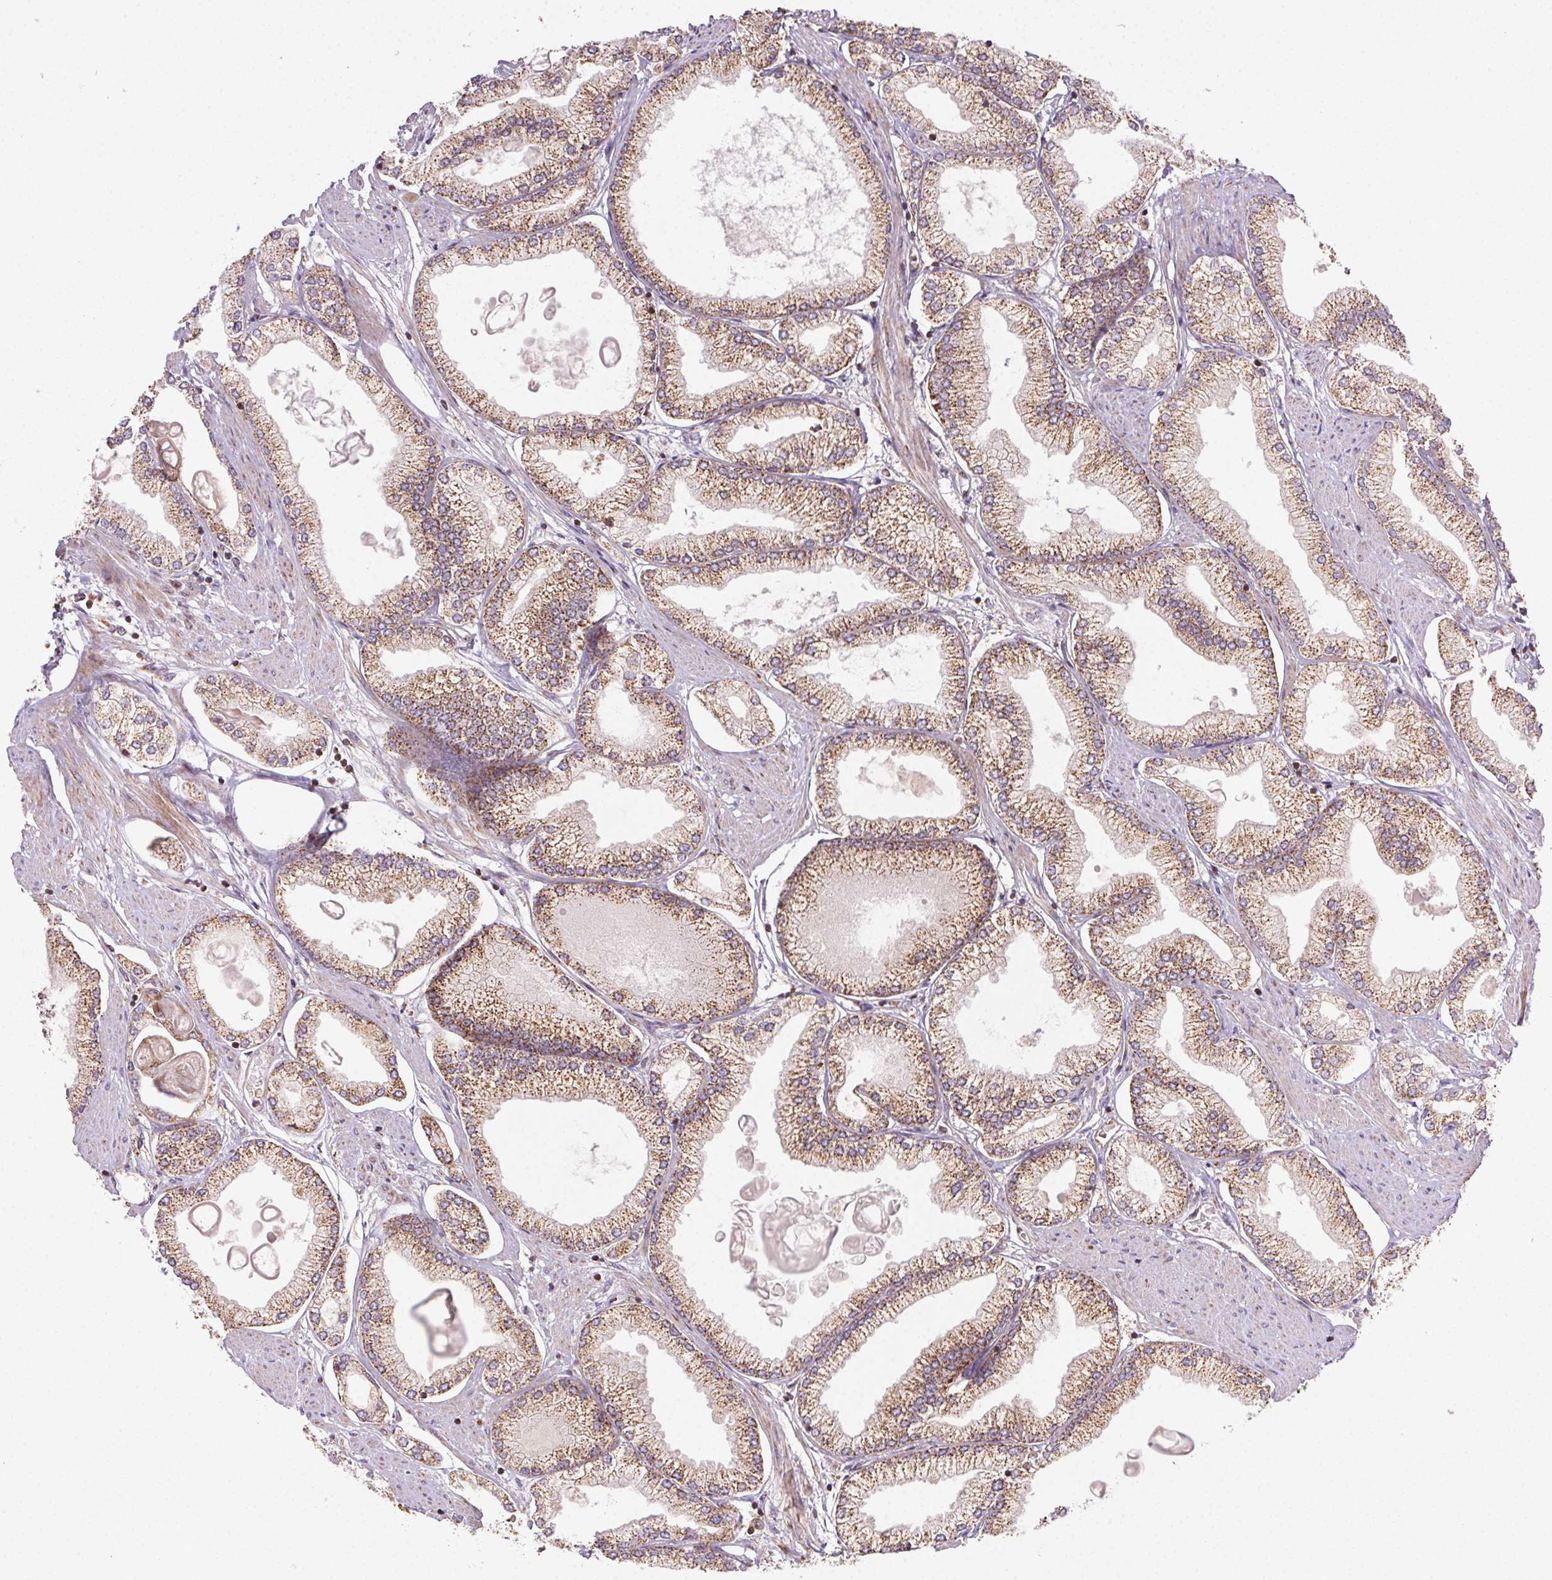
{"staining": {"intensity": "moderate", "quantity": ">75%", "location": "cytoplasmic/membranous"}, "tissue": "prostate cancer", "cell_type": "Tumor cells", "image_type": "cancer", "snomed": [{"axis": "morphology", "description": "Adenocarcinoma, High grade"}, {"axis": "topography", "description": "Prostate"}], "caption": "Protein staining by immunohistochemistry displays moderate cytoplasmic/membranous positivity in approximately >75% of tumor cells in prostate adenocarcinoma (high-grade).", "gene": "CLPB", "patient": {"sex": "male", "age": 68}}